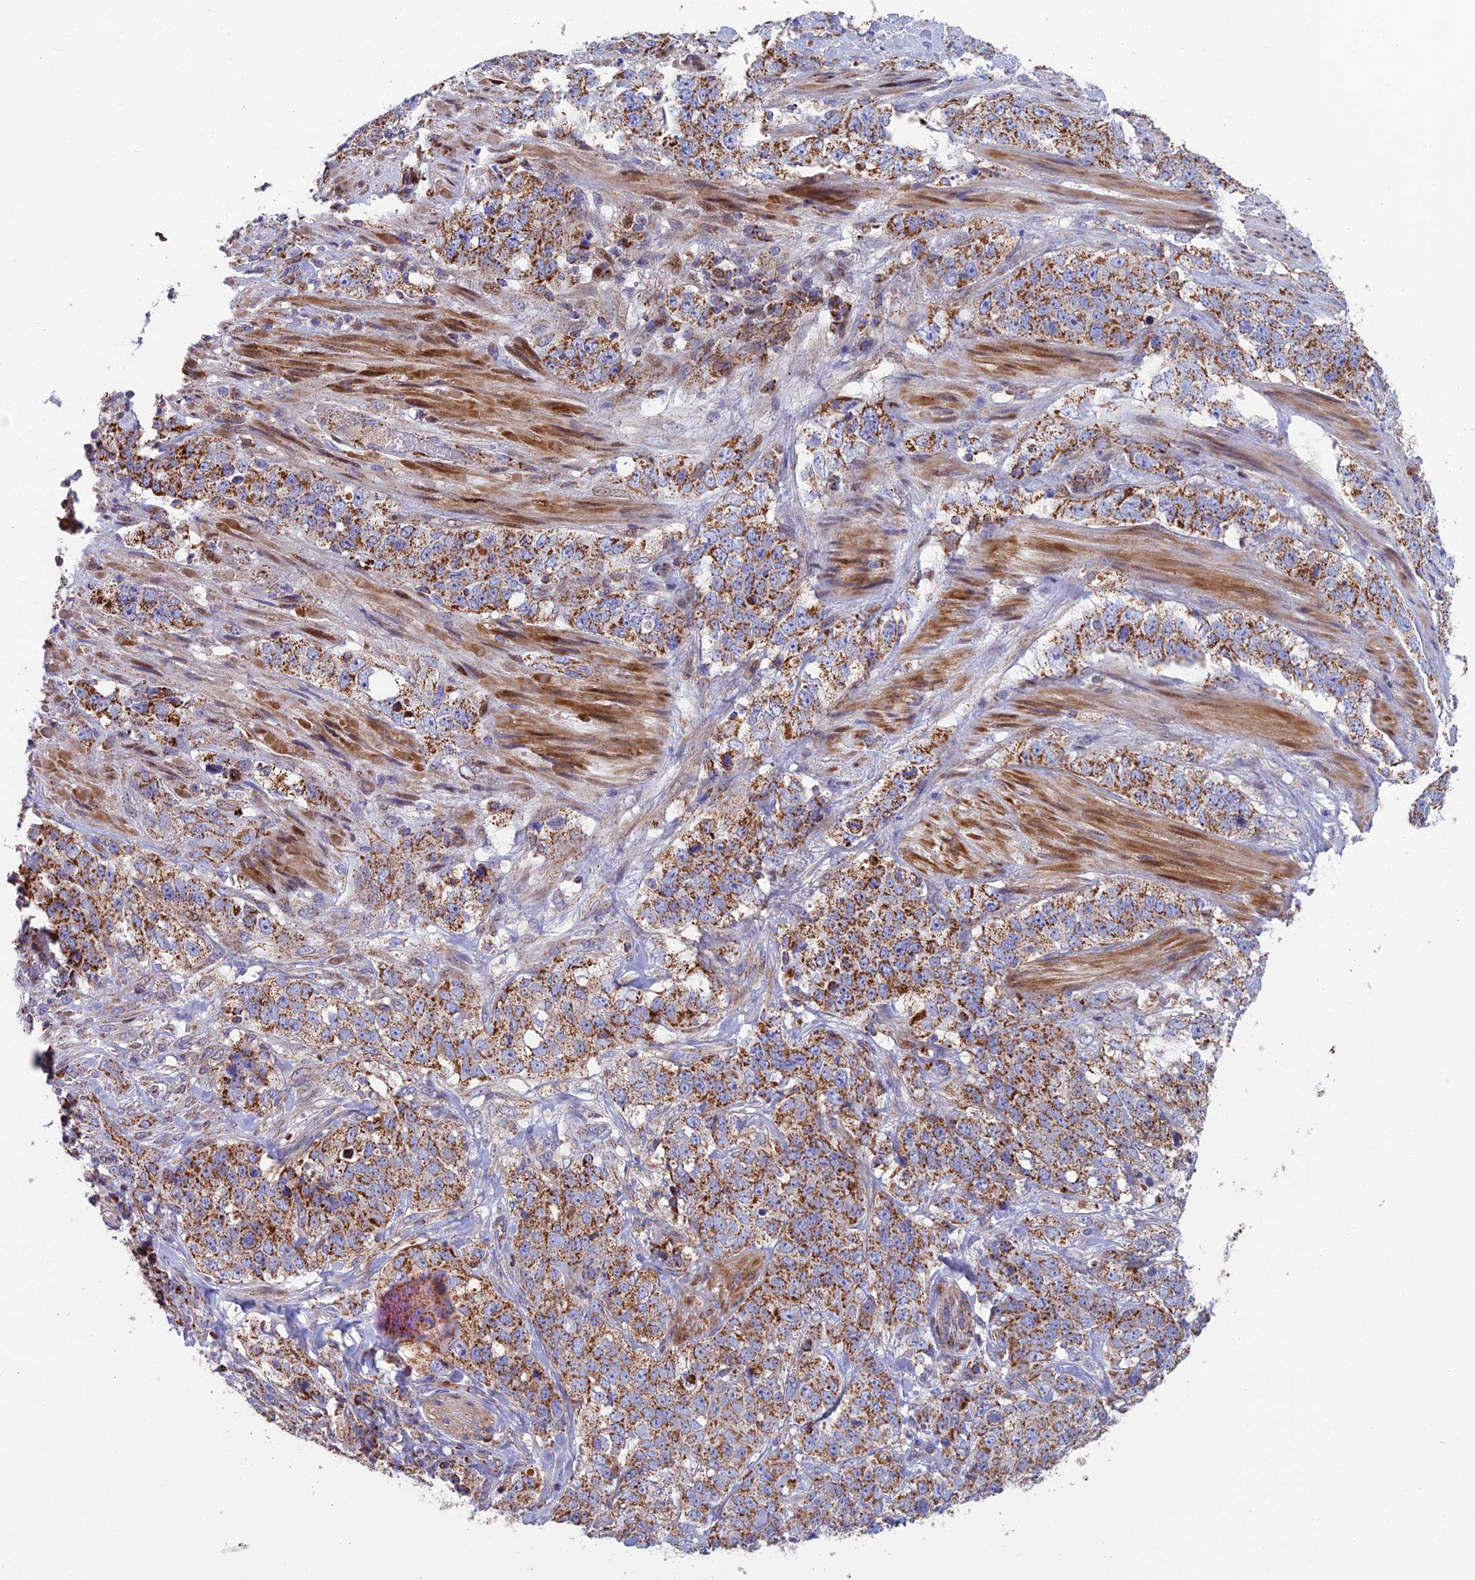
{"staining": {"intensity": "moderate", "quantity": ">75%", "location": "cytoplasmic/membranous"}, "tissue": "stomach cancer", "cell_type": "Tumor cells", "image_type": "cancer", "snomed": [{"axis": "morphology", "description": "Adenocarcinoma, NOS"}, {"axis": "topography", "description": "Stomach"}], "caption": "Protein staining reveals moderate cytoplasmic/membranous staining in about >75% of tumor cells in stomach adenocarcinoma. The staining is performed using DAB (3,3'-diaminobenzidine) brown chromogen to label protein expression. The nuclei are counter-stained blue using hematoxylin.", "gene": "CS", "patient": {"sex": "male", "age": 48}}